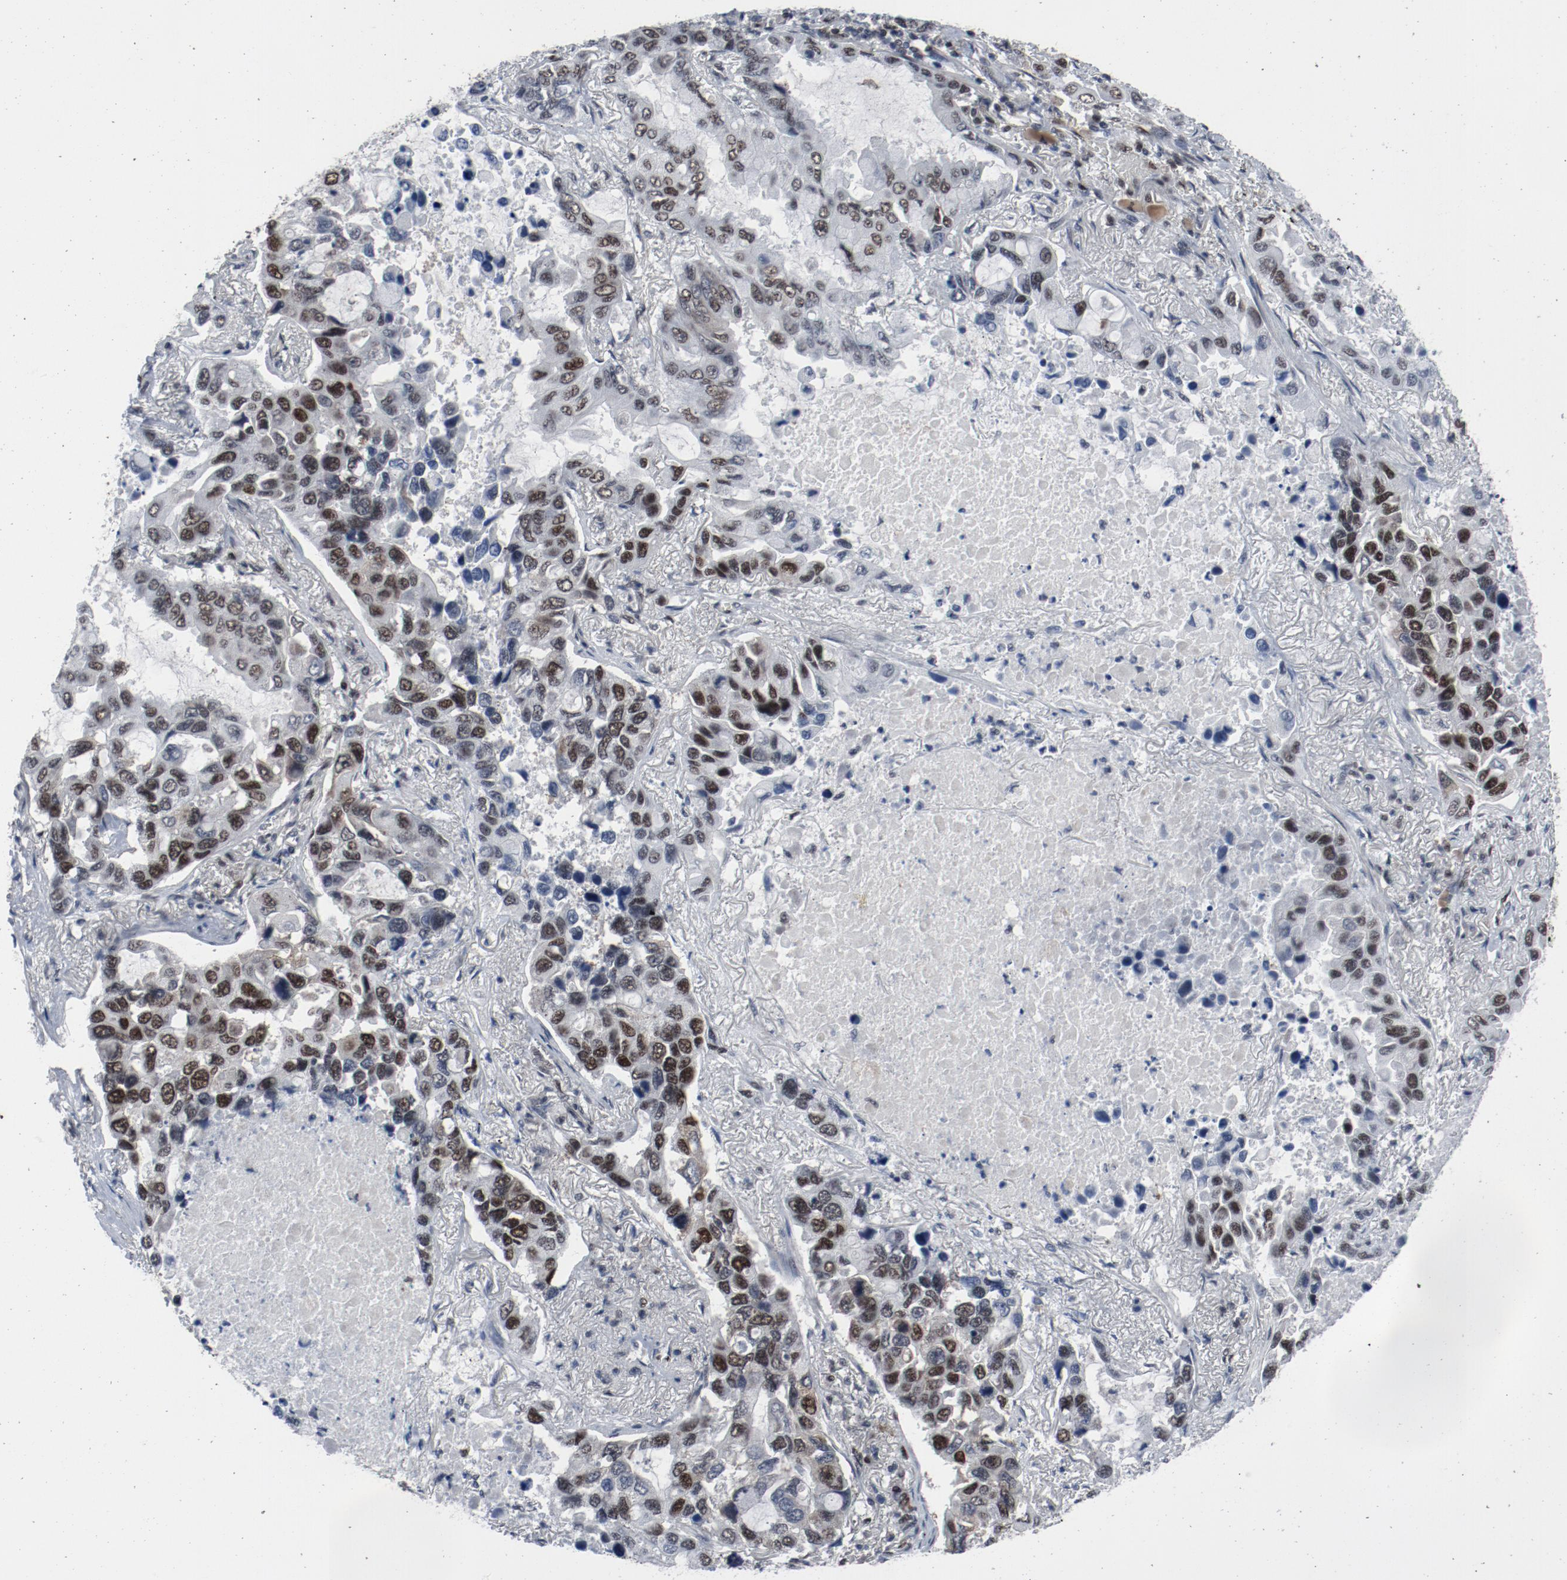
{"staining": {"intensity": "moderate", "quantity": ">75%", "location": "nuclear"}, "tissue": "lung cancer", "cell_type": "Tumor cells", "image_type": "cancer", "snomed": [{"axis": "morphology", "description": "Adenocarcinoma, NOS"}, {"axis": "topography", "description": "Lung"}], "caption": "About >75% of tumor cells in human lung cancer (adenocarcinoma) exhibit moderate nuclear protein expression as visualized by brown immunohistochemical staining.", "gene": "JMJD6", "patient": {"sex": "male", "age": 64}}